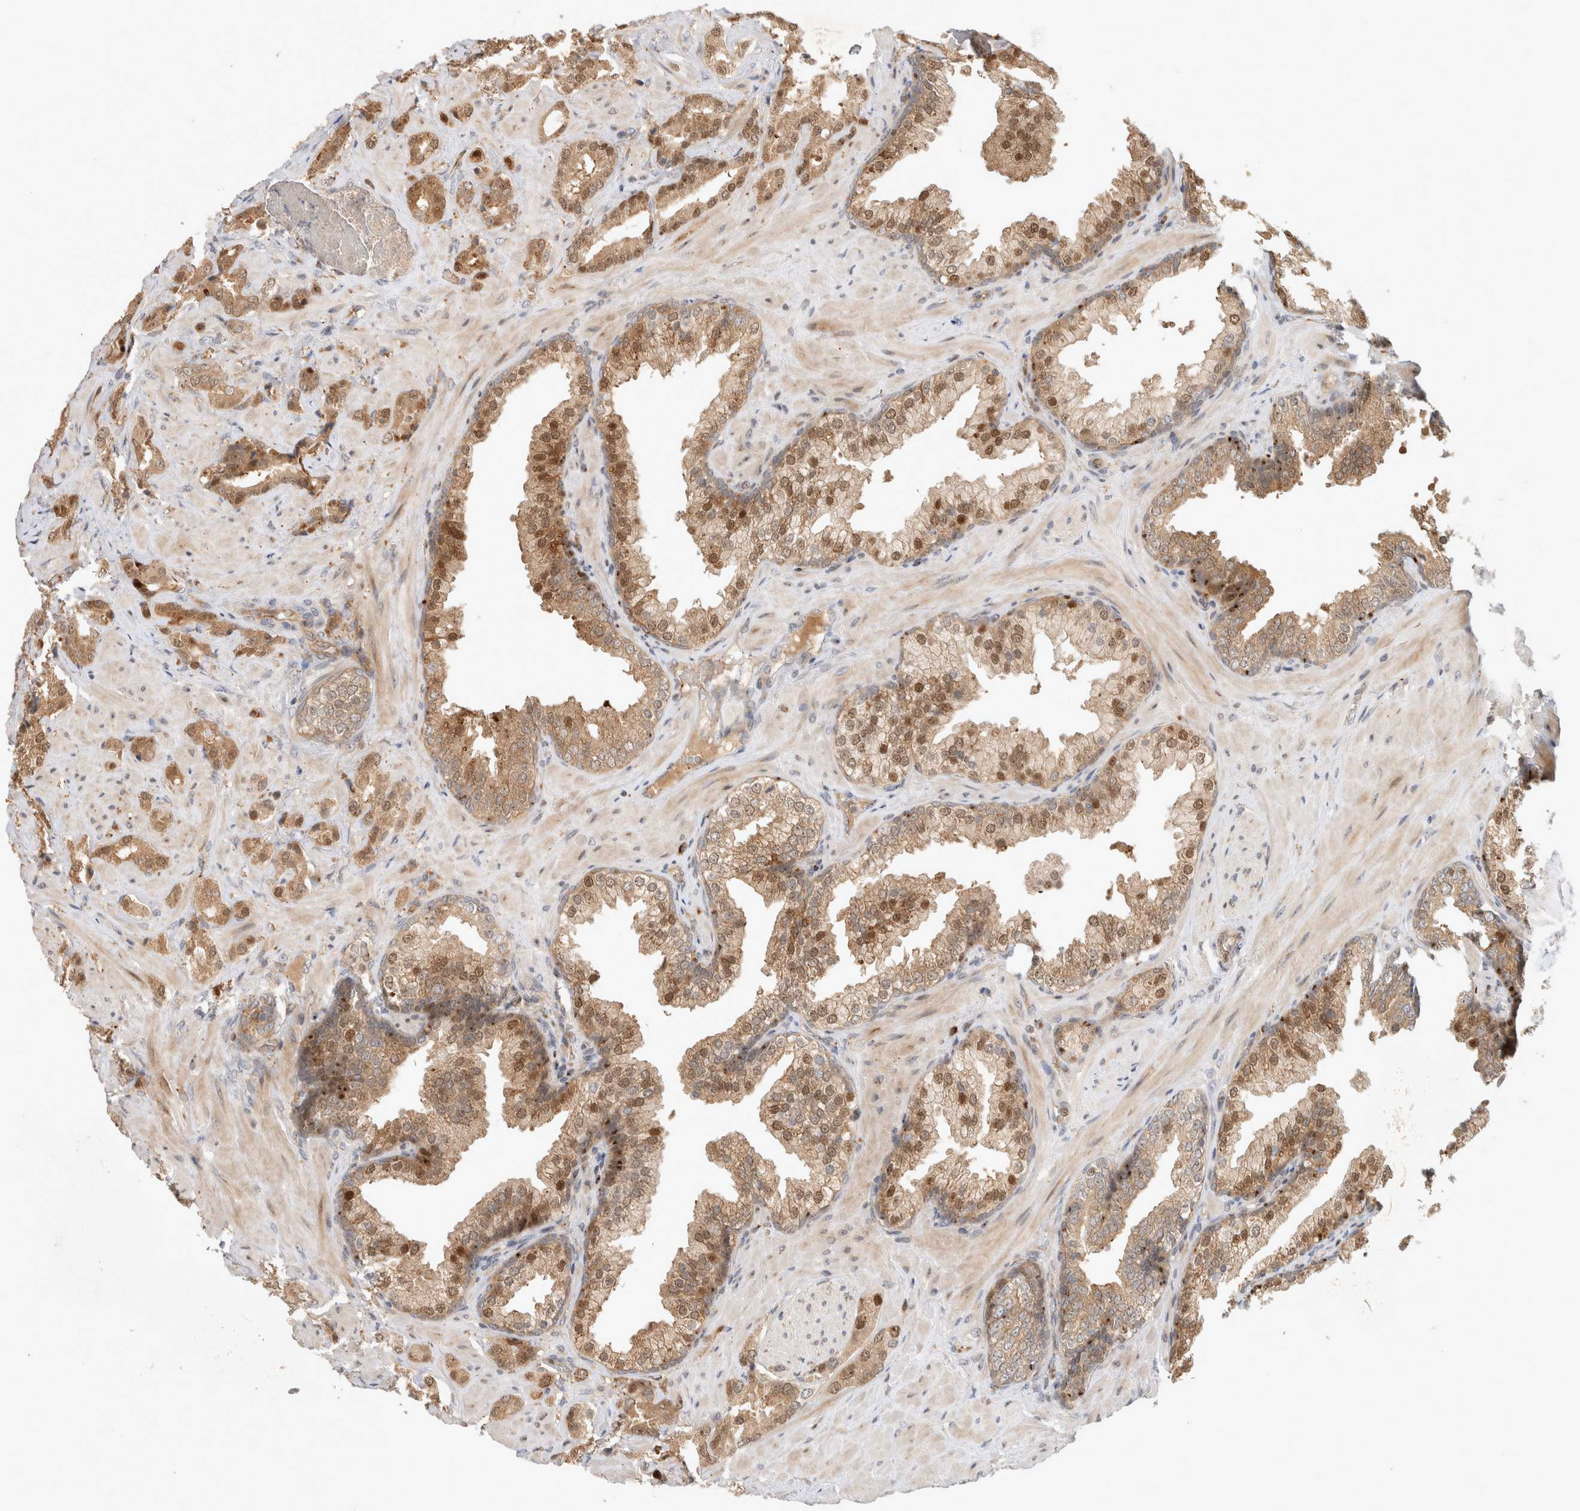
{"staining": {"intensity": "moderate", "quantity": ">75%", "location": "cytoplasmic/membranous,nuclear"}, "tissue": "prostate cancer", "cell_type": "Tumor cells", "image_type": "cancer", "snomed": [{"axis": "morphology", "description": "Adenocarcinoma, High grade"}, {"axis": "topography", "description": "Prostate"}], "caption": "A brown stain shows moderate cytoplasmic/membranous and nuclear expression of a protein in human prostate cancer tumor cells.", "gene": "OTUD6B", "patient": {"sex": "male", "age": 64}}